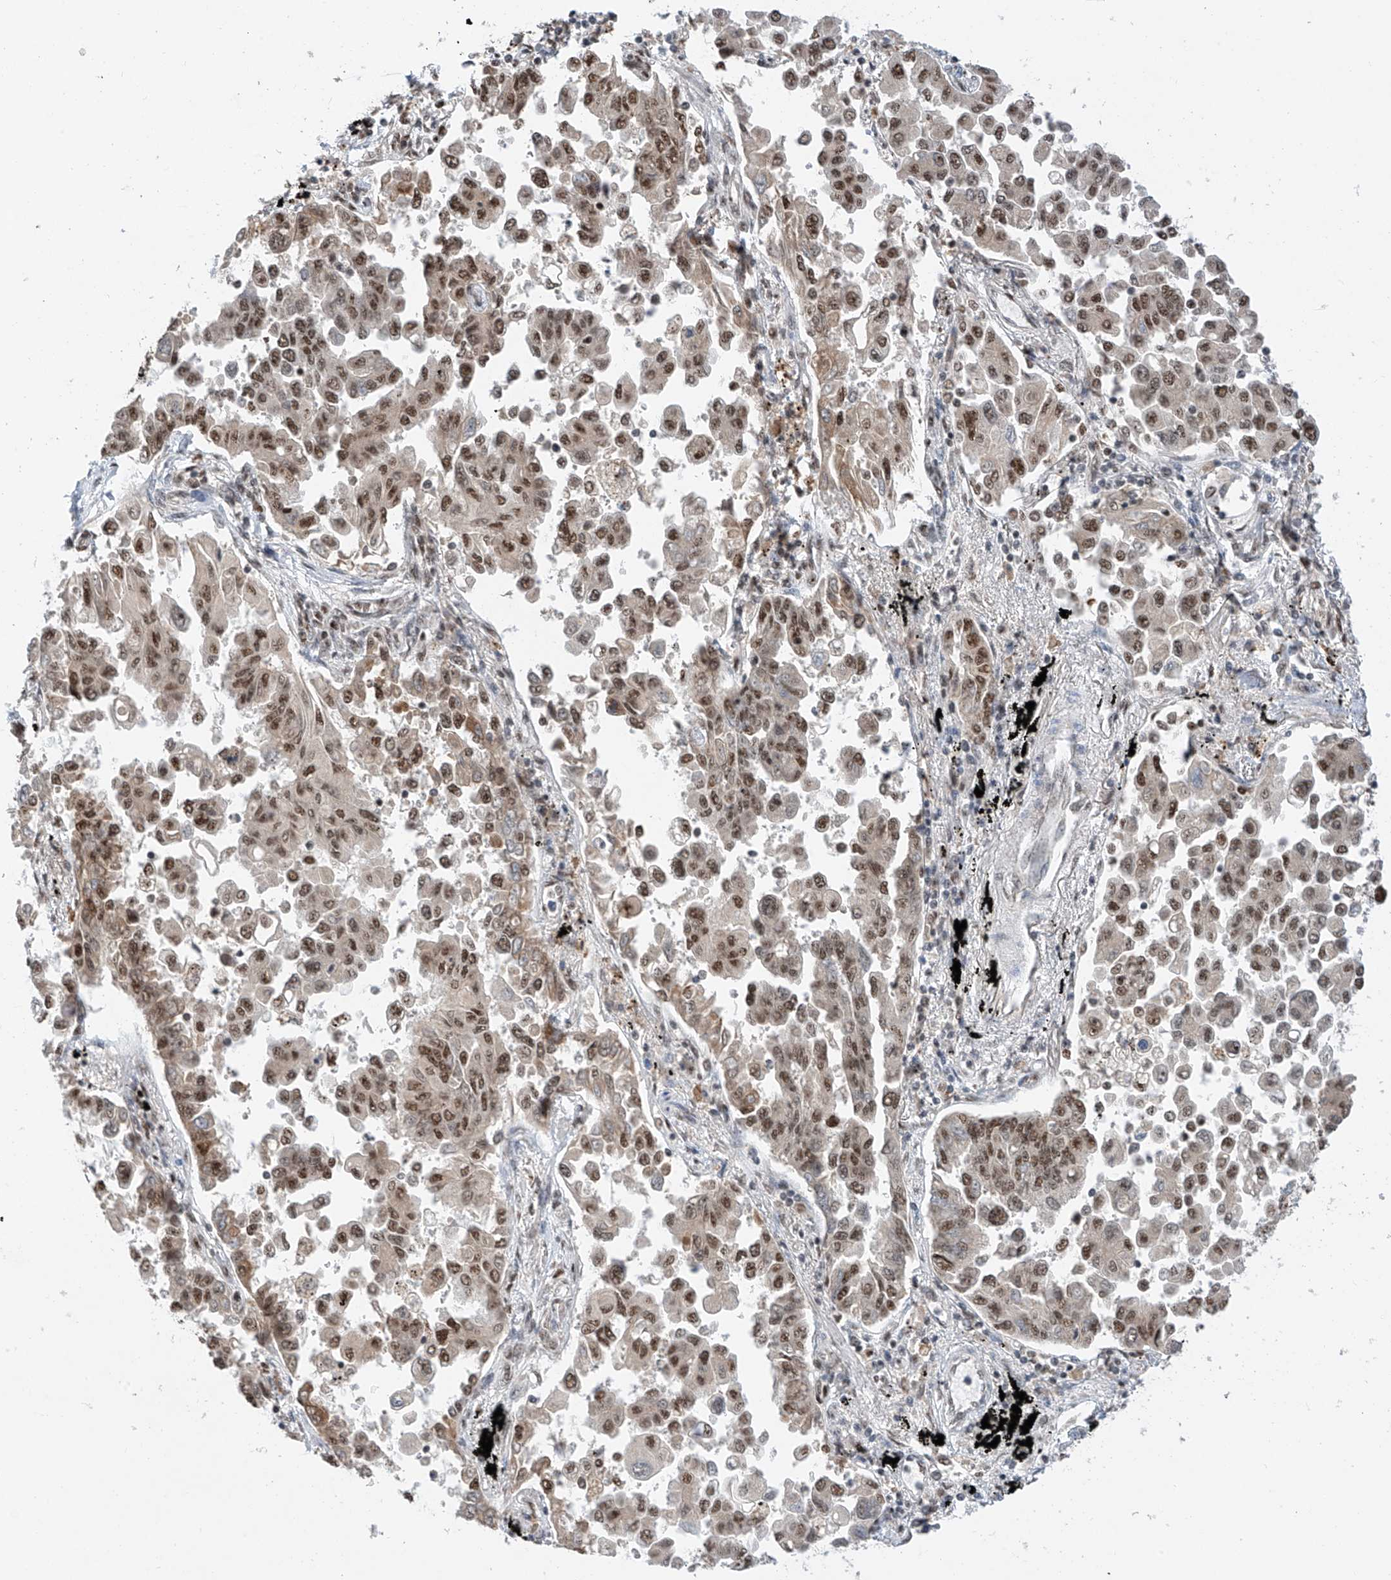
{"staining": {"intensity": "moderate", "quantity": ">75%", "location": "cytoplasmic/membranous,nuclear"}, "tissue": "lung cancer", "cell_type": "Tumor cells", "image_type": "cancer", "snomed": [{"axis": "morphology", "description": "Adenocarcinoma, NOS"}, {"axis": "topography", "description": "Lung"}], "caption": "Human adenocarcinoma (lung) stained with a brown dye demonstrates moderate cytoplasmic/membranous and nuclear positive staining in about >75% of tumor cells.", "gene": "RPAIN", "patient": {"sex": "female", "age": 67}}